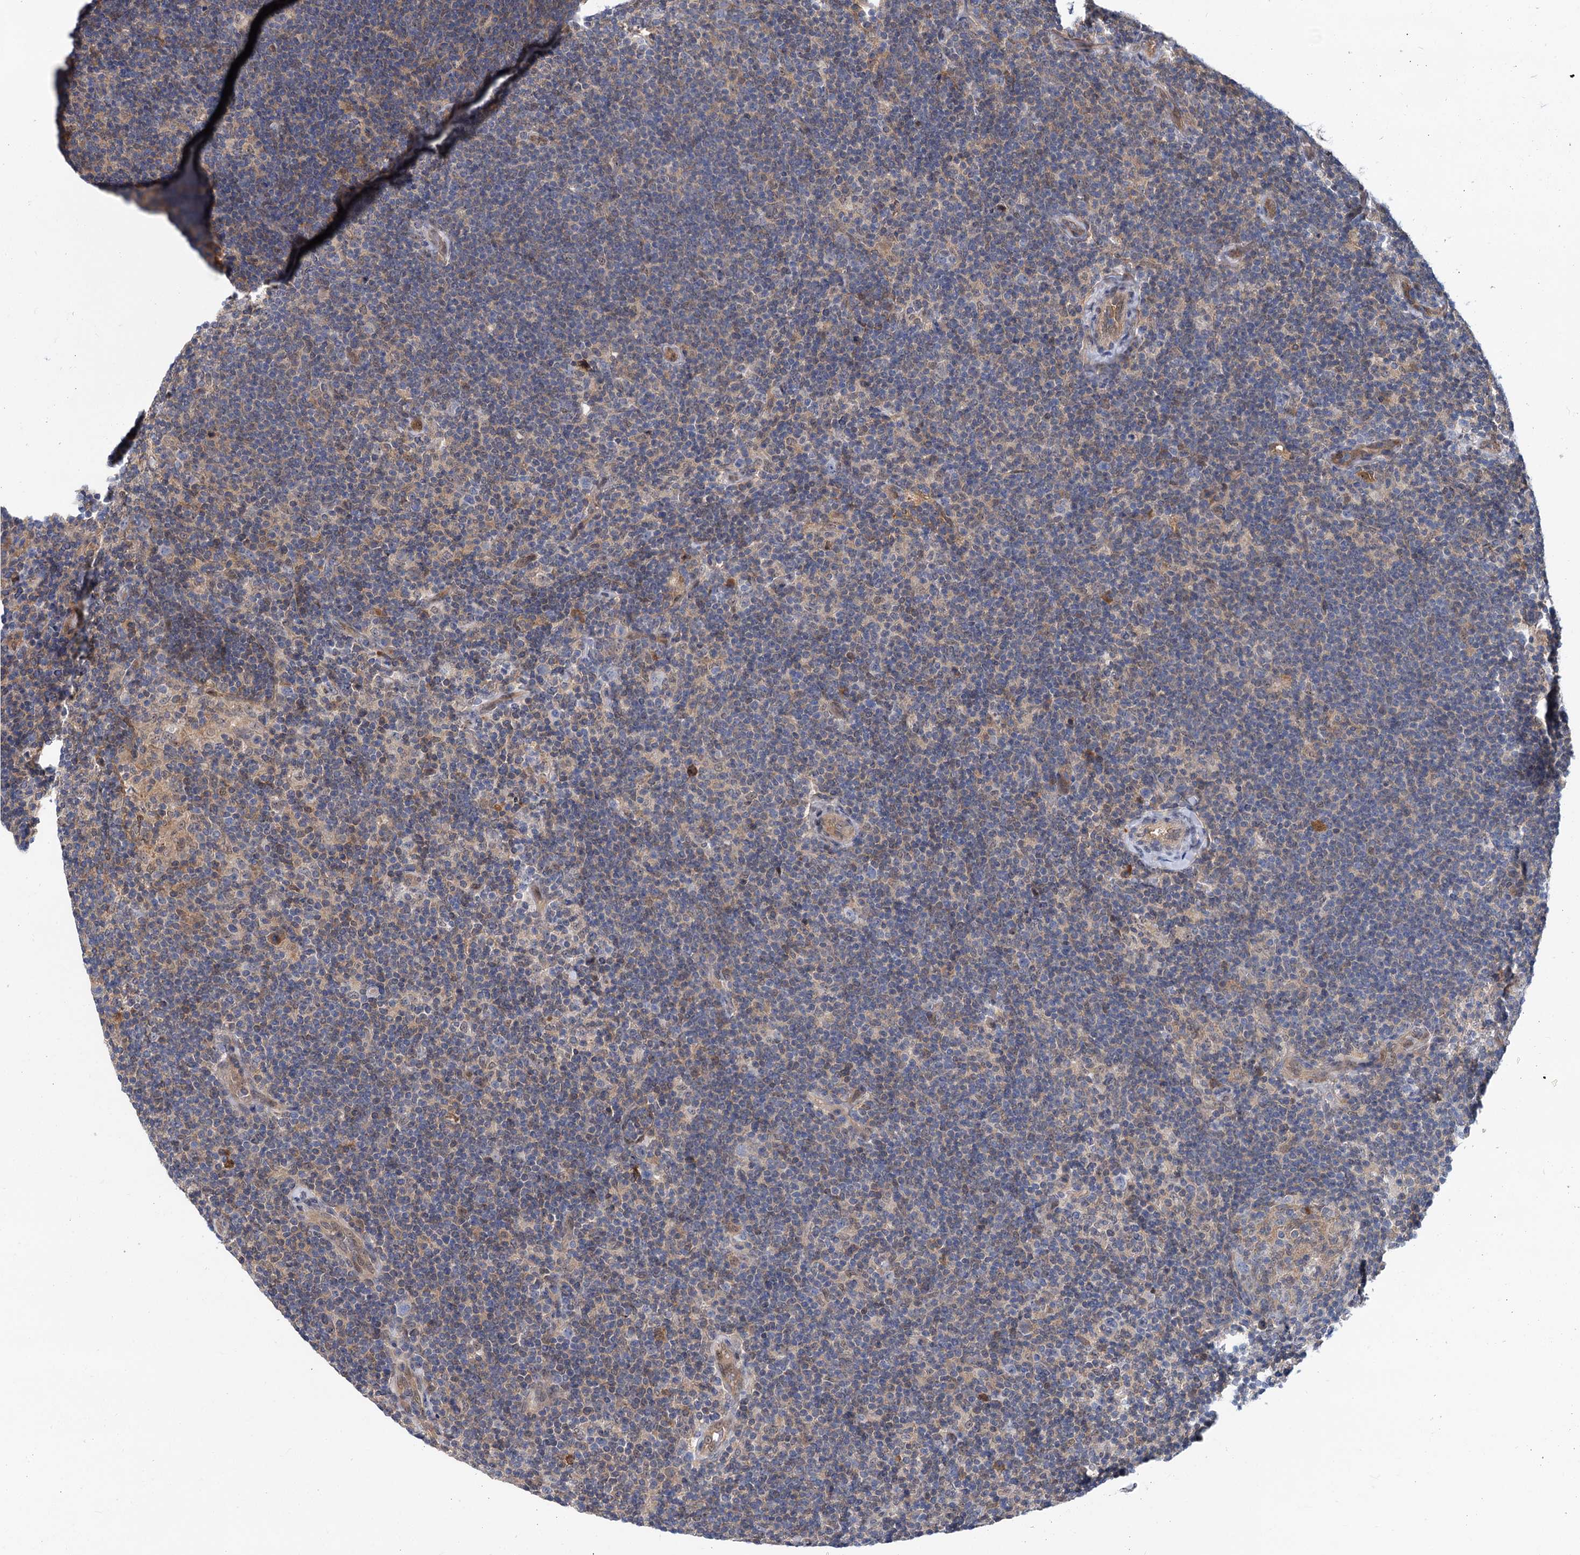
{"staining": {"intensity": "negative", "quantity": "none", "location": "none"}, "tissue": "lymphoma", "cell_type": "Tumor cells", "image_type": "cancer", "snomed": [{"axis": "morphology", "description": "Hodgkin's disease, NOS"}, {"axis": "topography", "description": "Lymph node"}], "caption": "Human Hodgkin's disease stained for a protein using immunohistochemistry shows no expression in tumor cells.", "gene": "SNX15", "patient": {"sex": "female", "age": 57}}